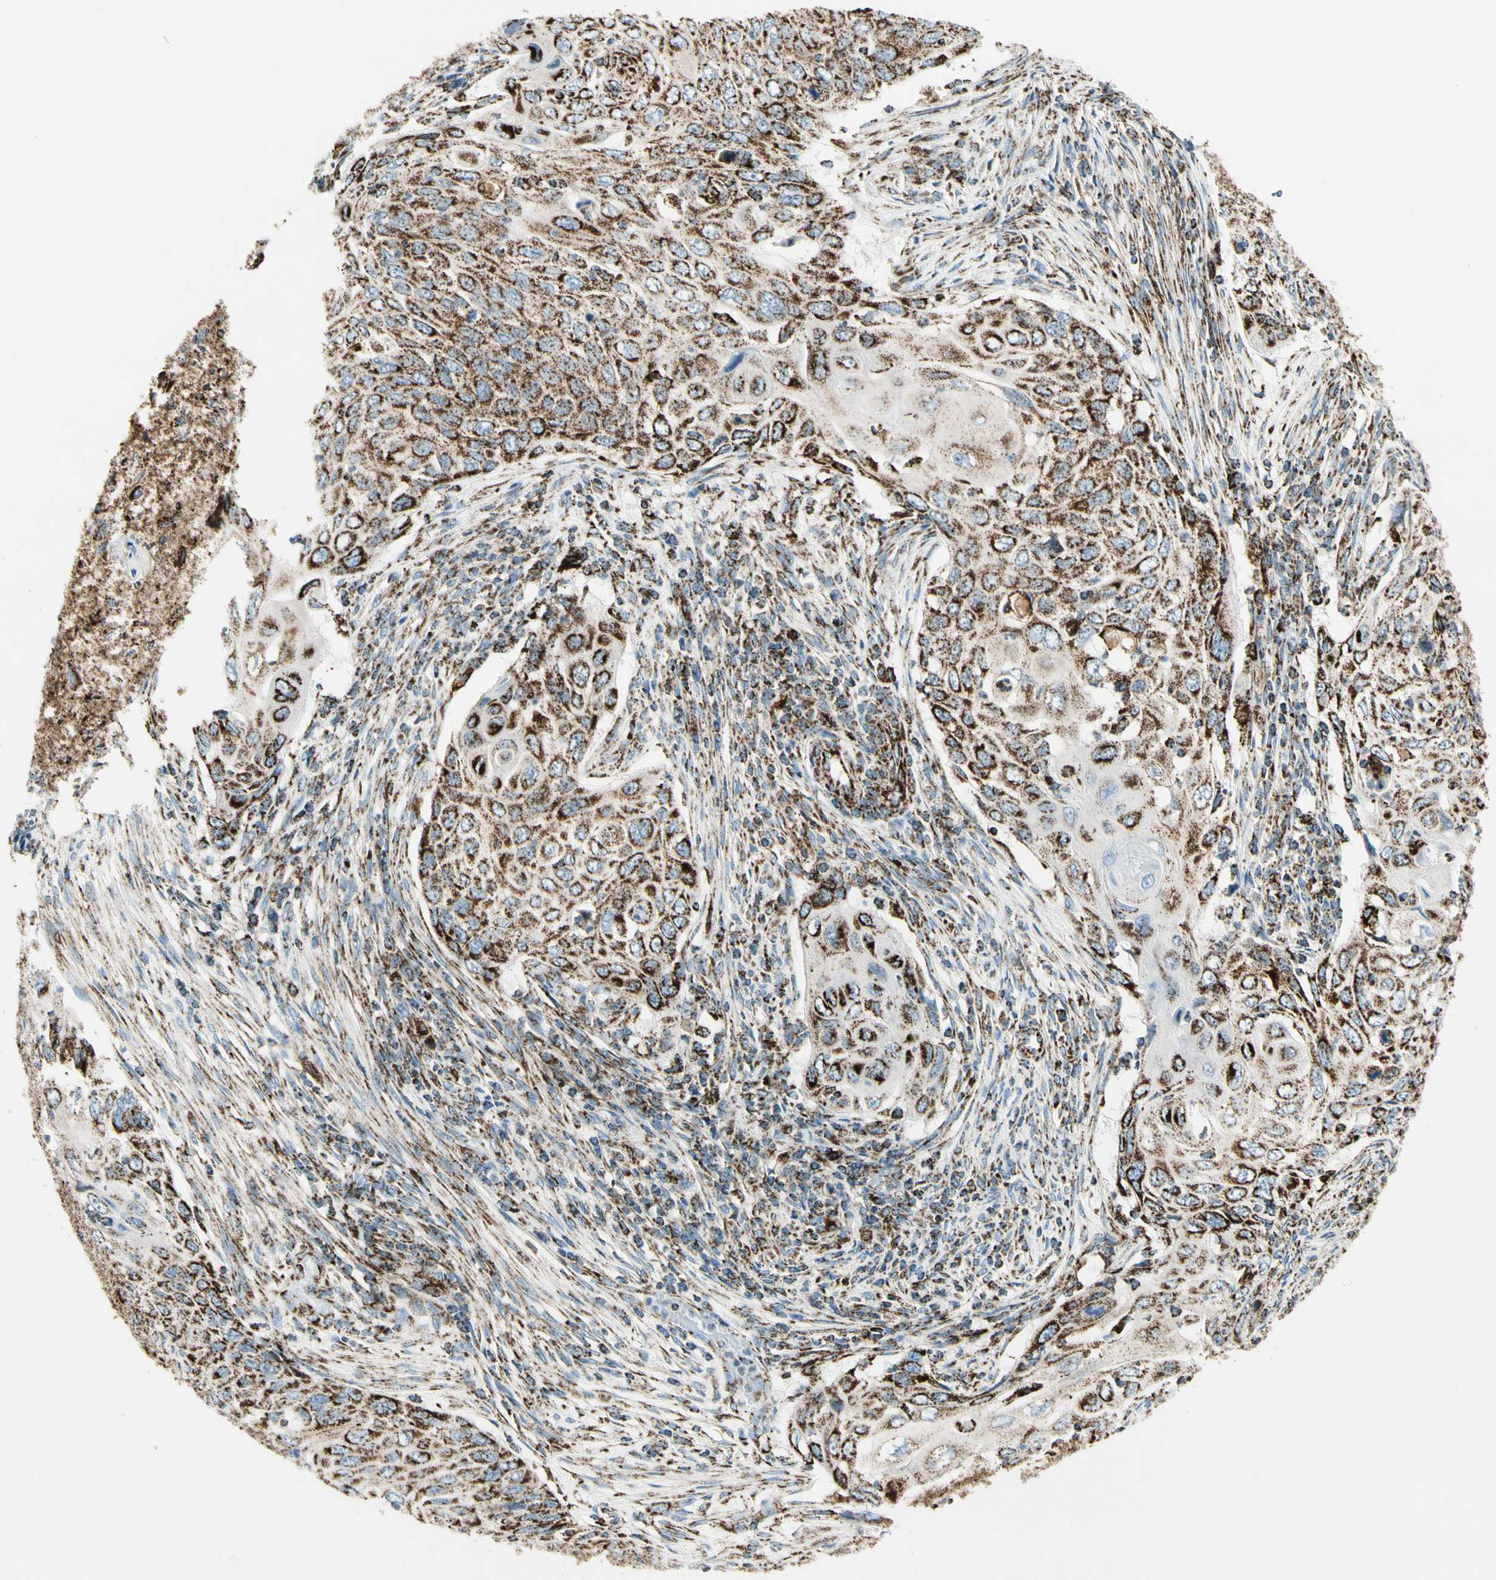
{"staining": {"intensity": "strong", "quantity": ">75%", "location": "cytoplasmic/membranous"}, "tissue": "cervical cancer", "cell_type": "Tumor cells", "image_type": "cancer", "snomed": [{"axis": "morphology", "description": "Squamous cell carcinoma, NOS"}, {"axis": "topography", "description": "Cervix"}], "caption": "Strong cytoplasmic/membranous expression is seen in approximately >75% of tumor cells in cervical cancer.", "gene": "ME2", "patient": {"sex": "female", "age": 70}}